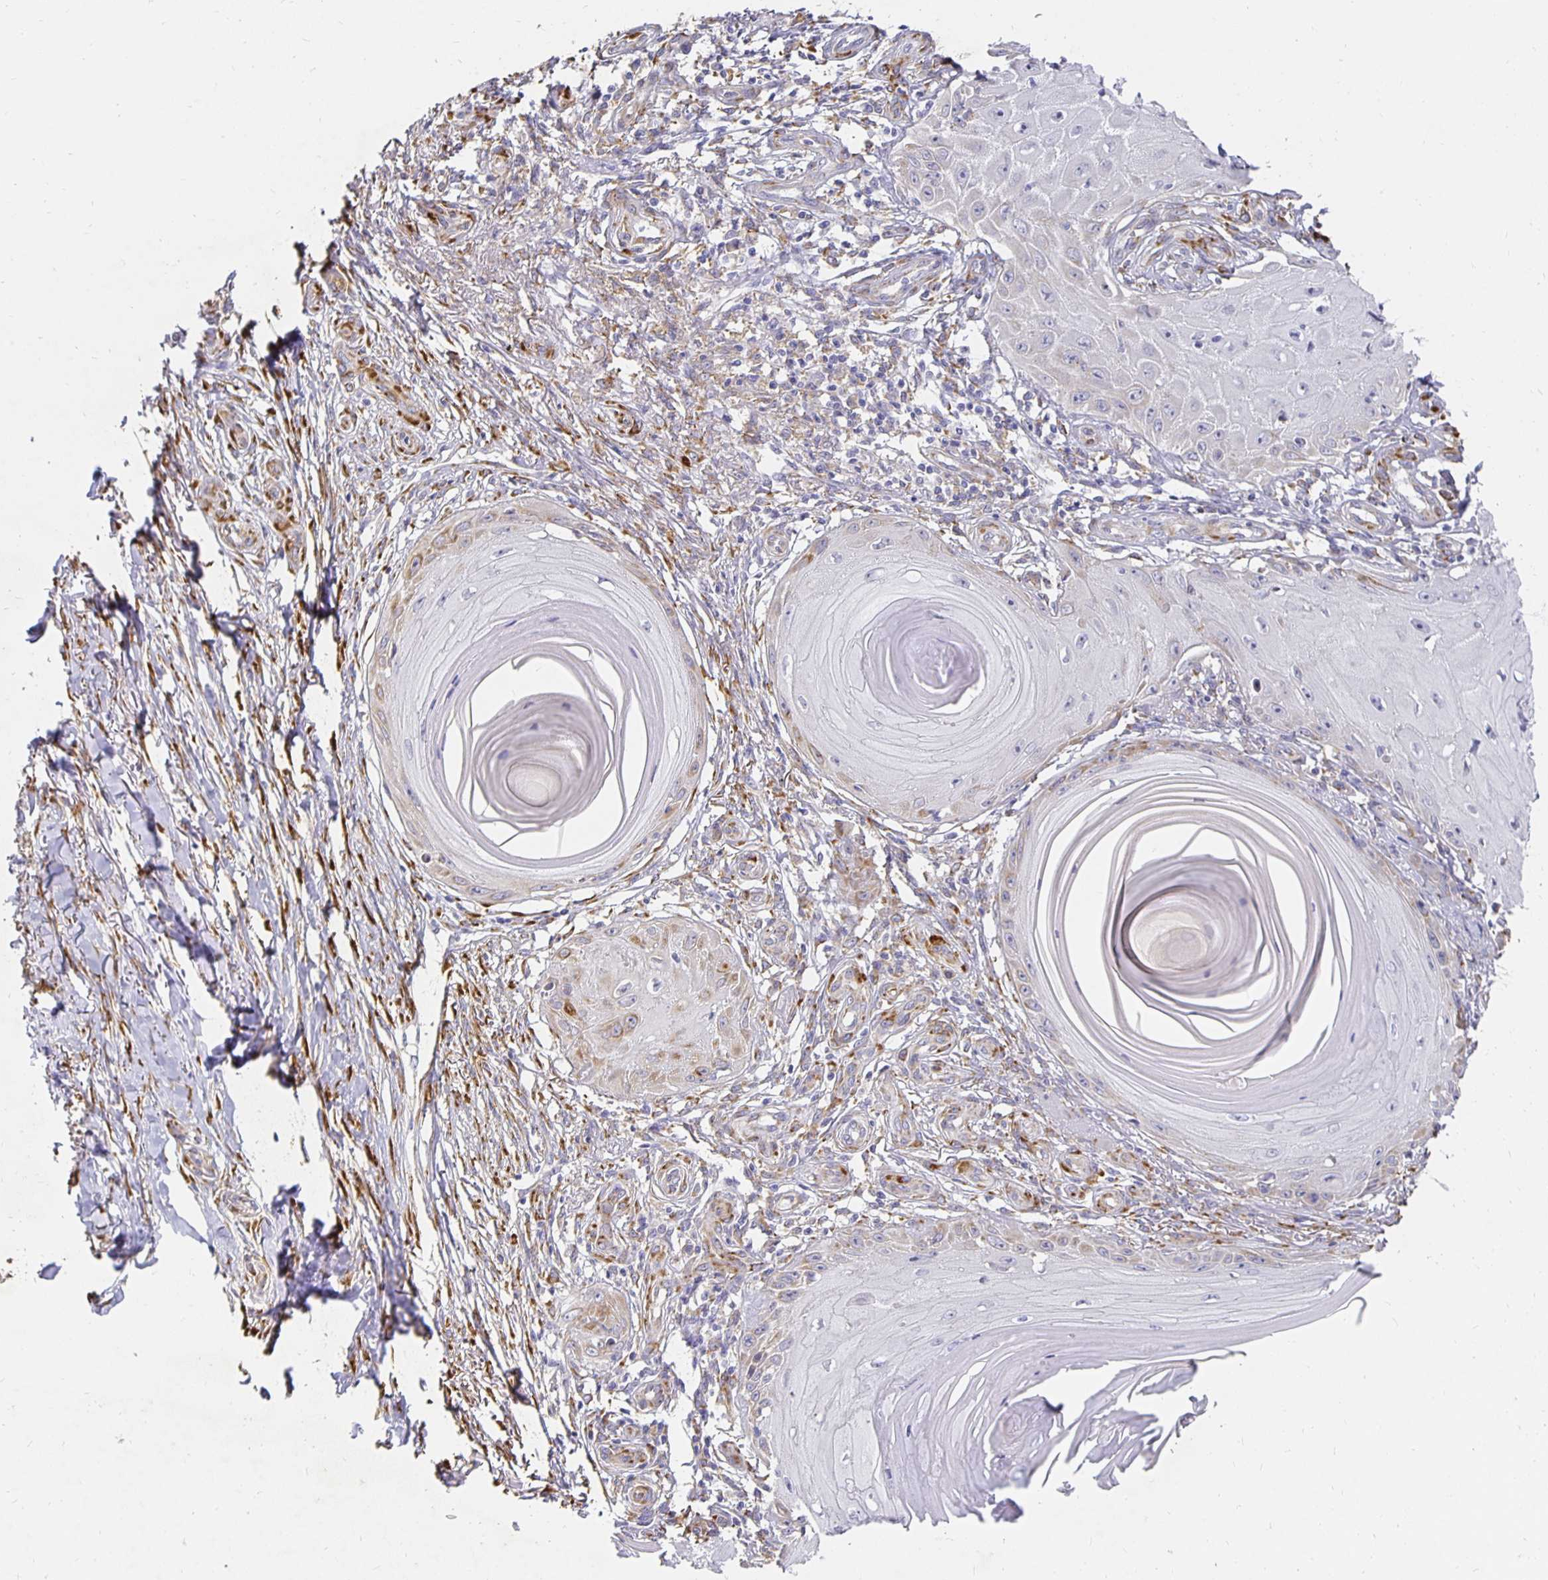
{"staining": {"intensity": "negative", "quantity": "none", "location": "none"}, "tissue": "skin cancer", "cell_type": "Tumor cells", "image_type": "cancer", "snomed": [{"axis": "morphology", "description": "Squamous cell carcinoma, NOS"}, {"axis": "topography", "description": "Skin"}], "caption": "Human skin cancer (squamous cell carcinoma) stained for a protein using IHC shows no staining in tumor cells.", "gene": "PLOD1", "patient": {"sex": "female", "age": 77}}